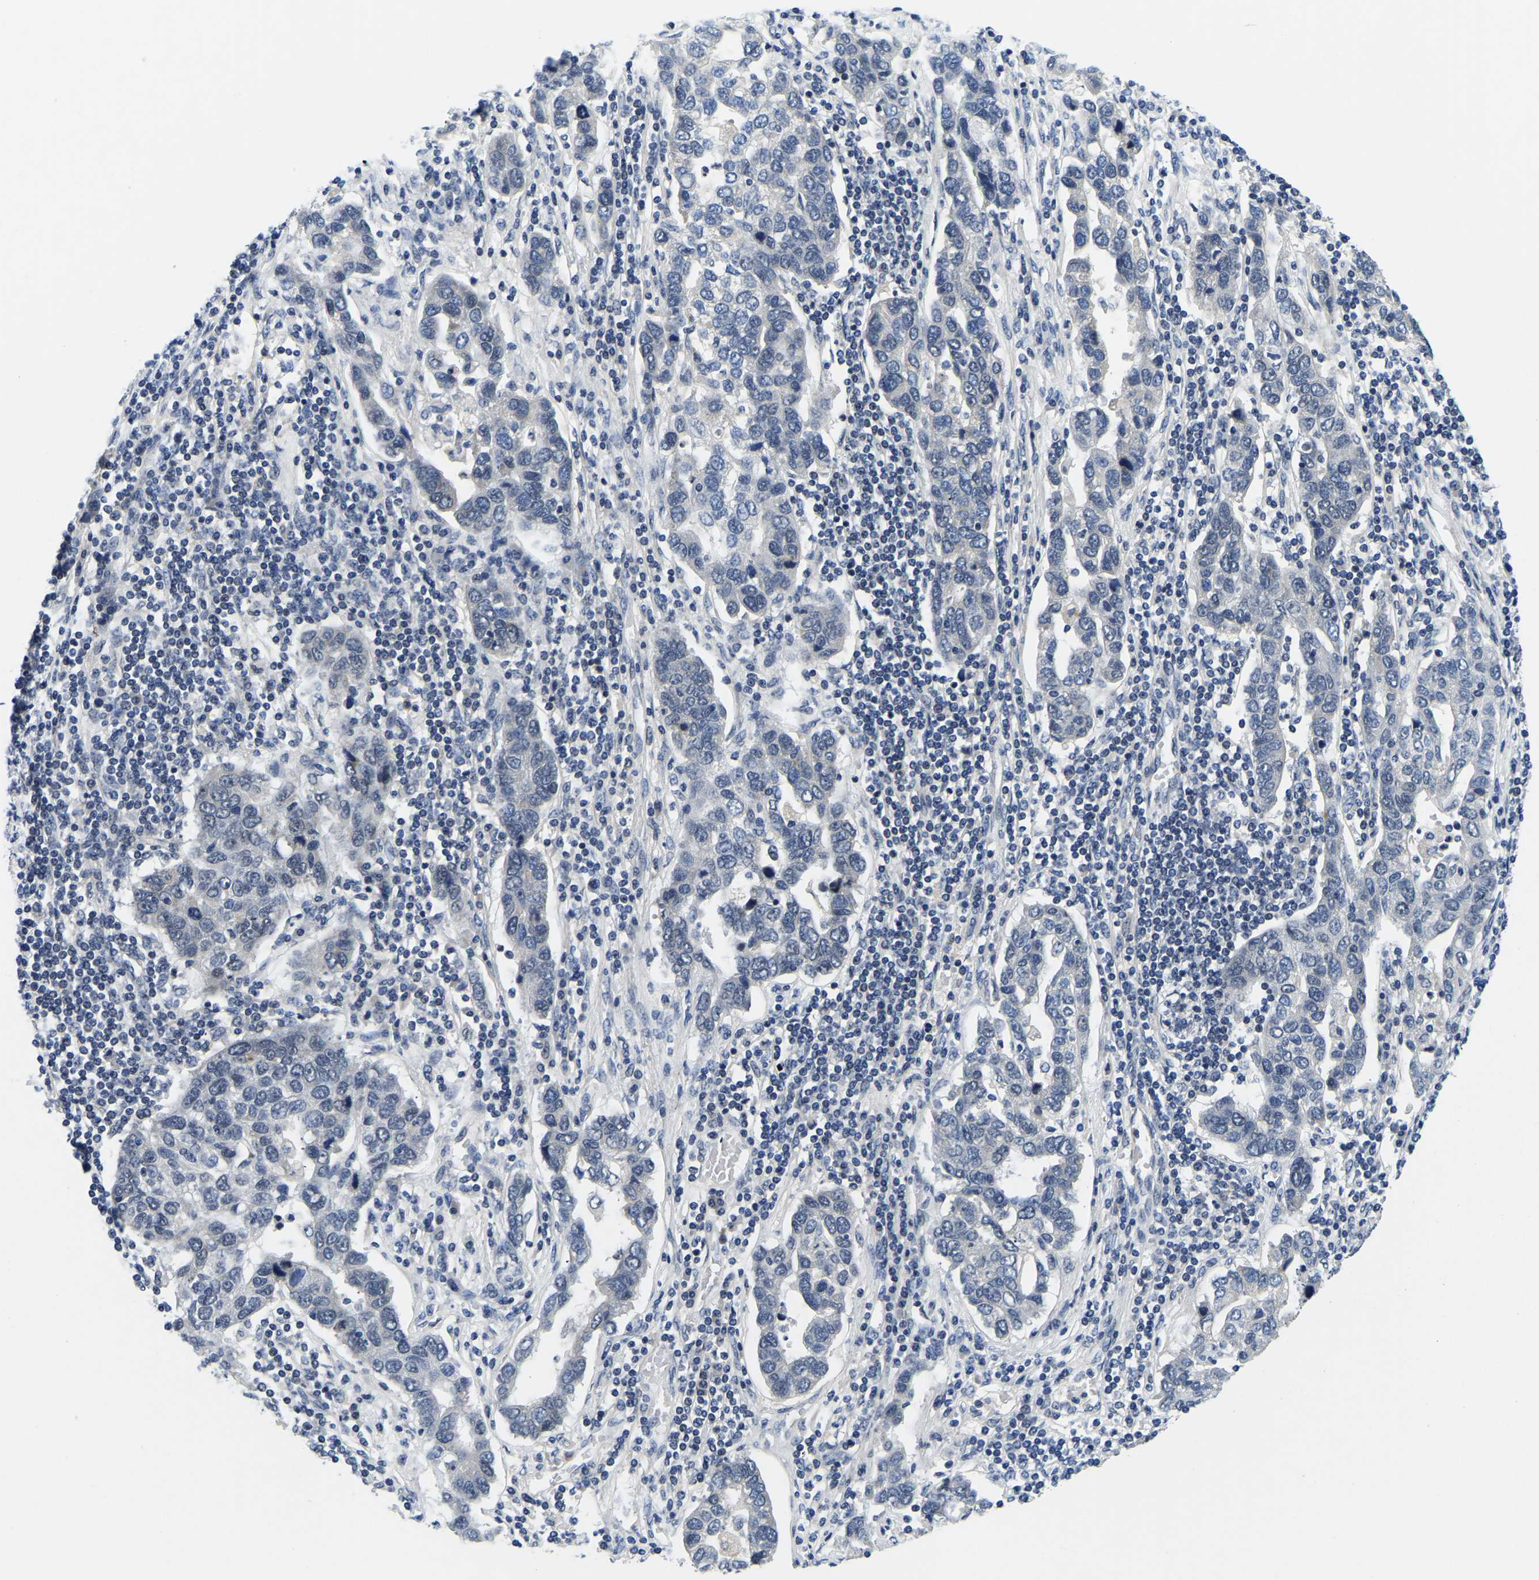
{"staining": {"intensity": "negative", "quantity": "none", "location": "none"}, "tissue": "pancreatic cancer", "cell_type": "Tumor cells", "image_type": "cancer", "snomed": [{"axis": "morphology", "description": "Adenocarcinoma, NOS"}, {"axis": "topography", "description": "Pancreas"}], "caption": "Tumor cells are negative for protein expression in human adenocarcinoma (pancreatic).", "gene": "POLDIP3", "patient": {"sex": "female", "age": 61}}